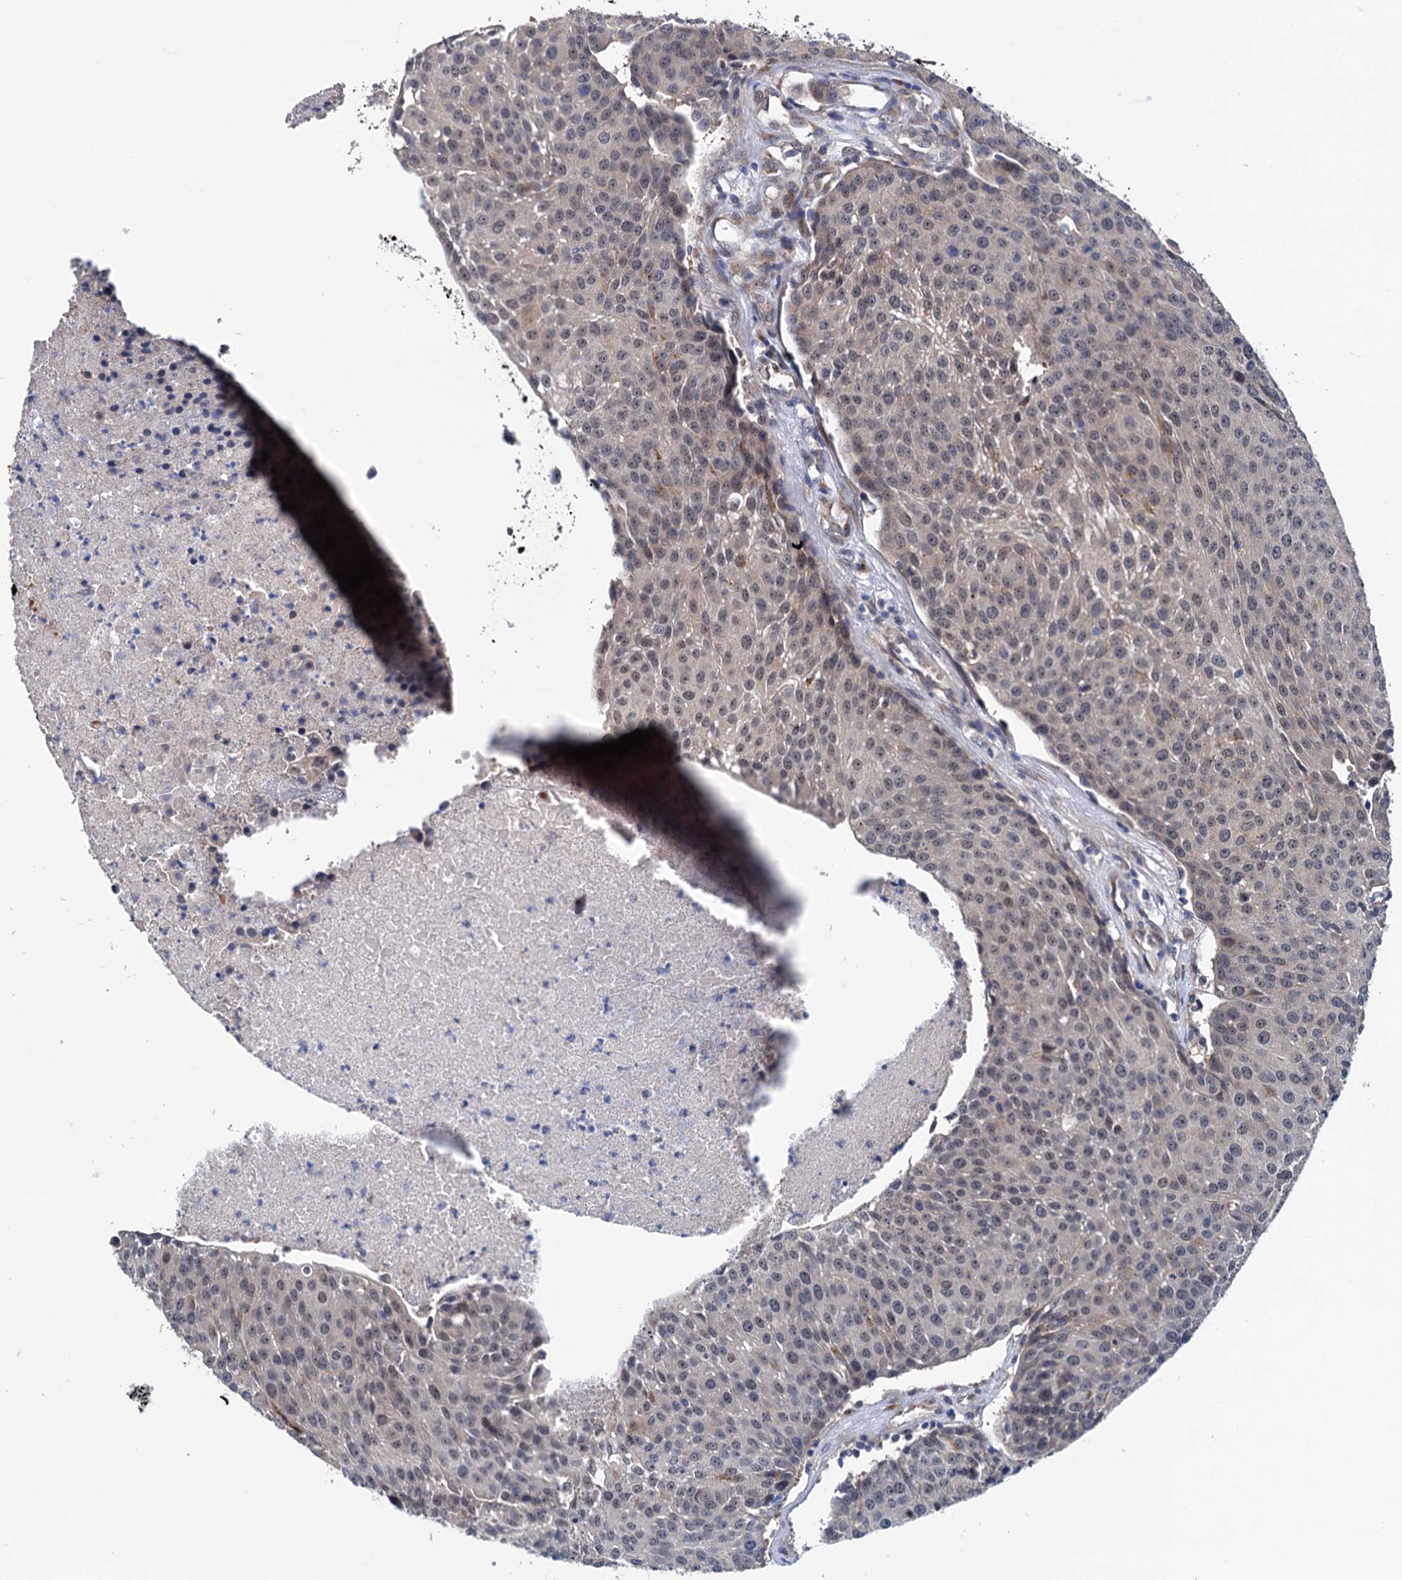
{"staining": {"intensity": "weak", "quantity": "25%-75%", "location": "nuclear"}, "tissue": "urothelial cancer", "cell_type": "Tumor cells", "image_type": "cancer", "snomed": [{"axis": "morphology", "description": "Urothelial carcinoma, High grade"}, {"axis": "topography", "description": "Urinary bladder"}], "caption": "A photomicrograph of human high-grade urothelial carcinoma stained for a protein reveals weak nuclear brown staining in tumor cells.", "gene": "EYA4", "patient": {"sex": "female", "age": 85}}